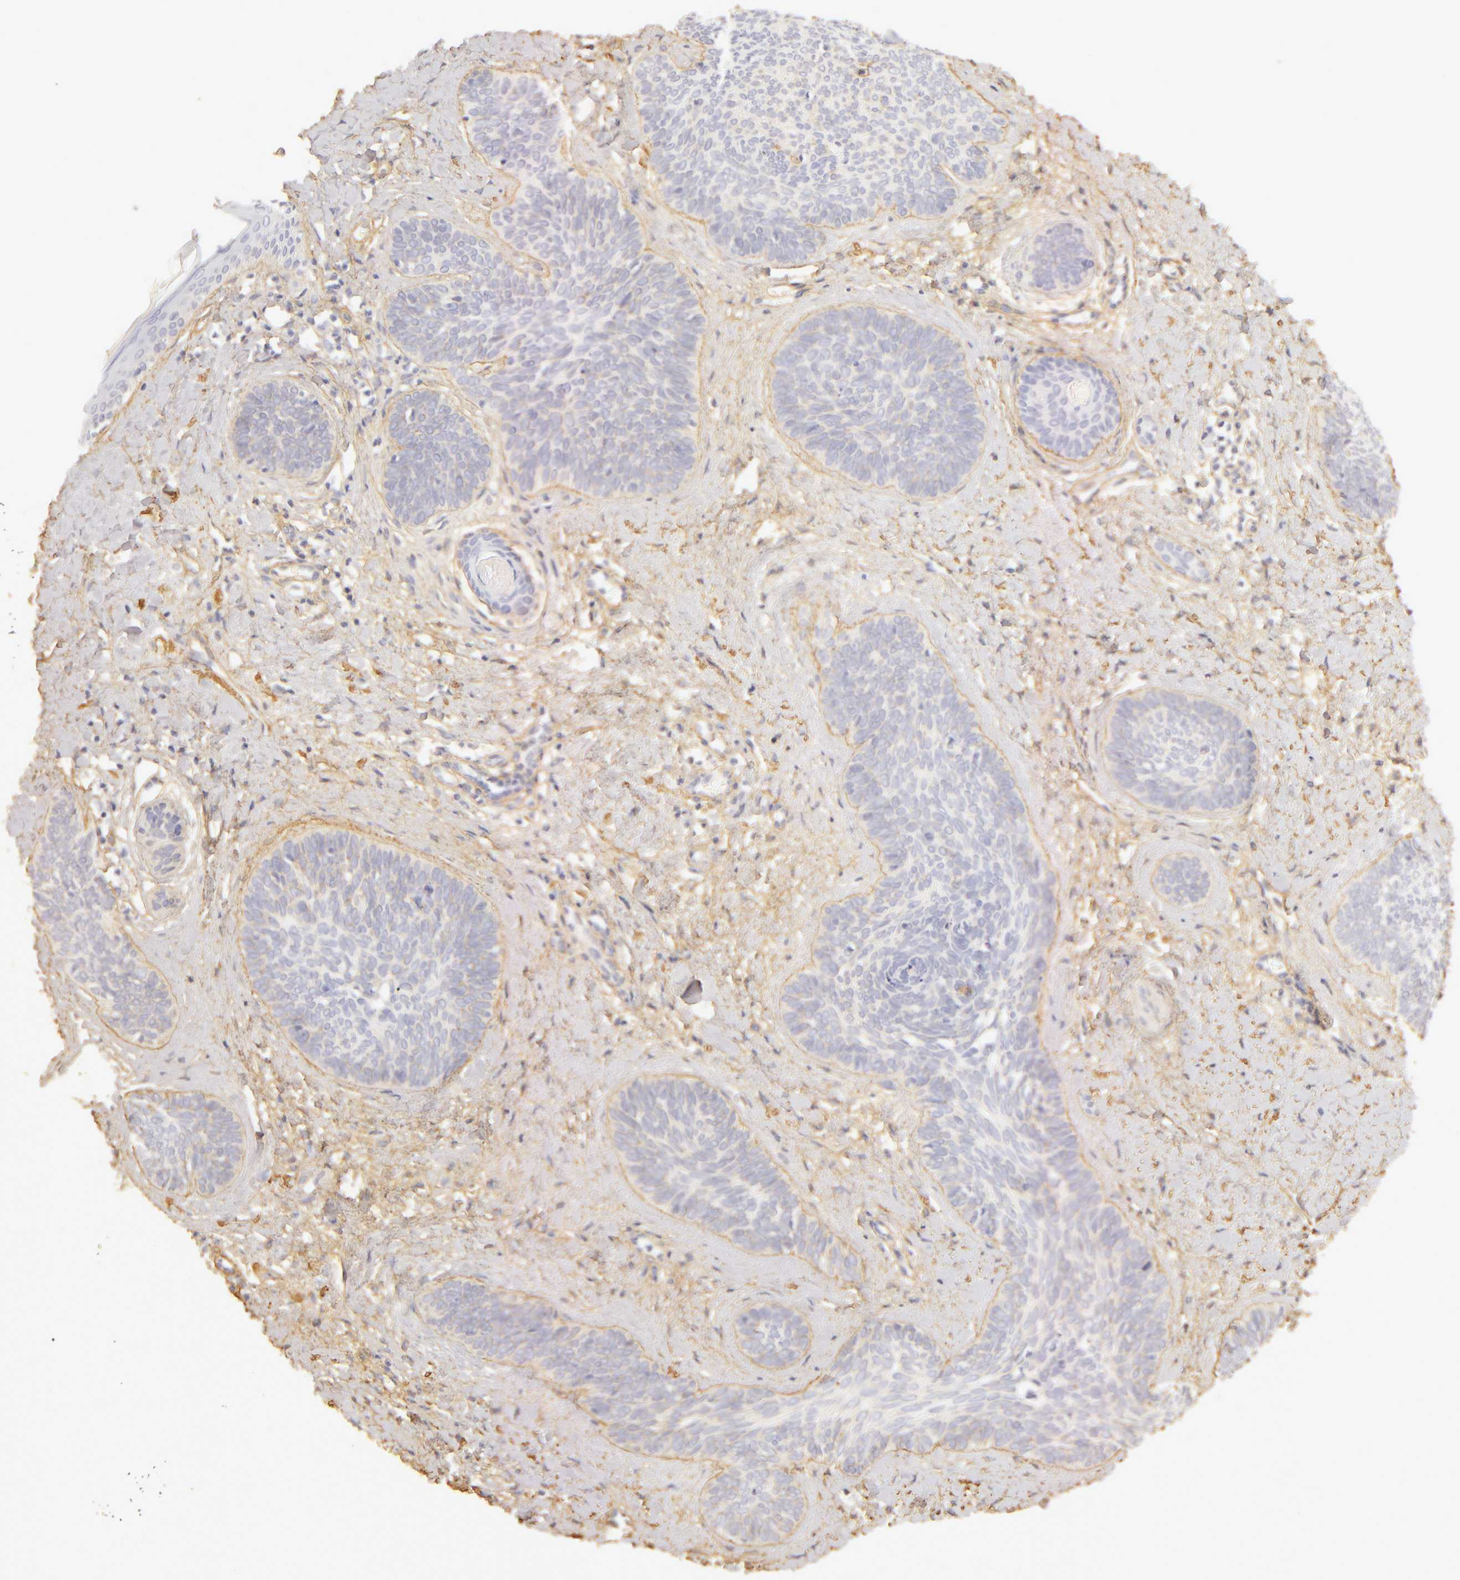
{"staining": {"intensity": "negative", "quantity": "none", "location": "none"}, "tissue": "skin cancer", "cell_type": "Tumor cells", "image_type": "cancer", "snomed": [{"axis": "morphology", "description": "Basal cell carcinoma"}, {"axis": "topography", "description": "Skin"}], "caption": "The photomicrograph demonstrates no staining of tumor cells in skin cancer.", "gene": "COL4A1", "patient": {"sex": "female", "age": 81}}